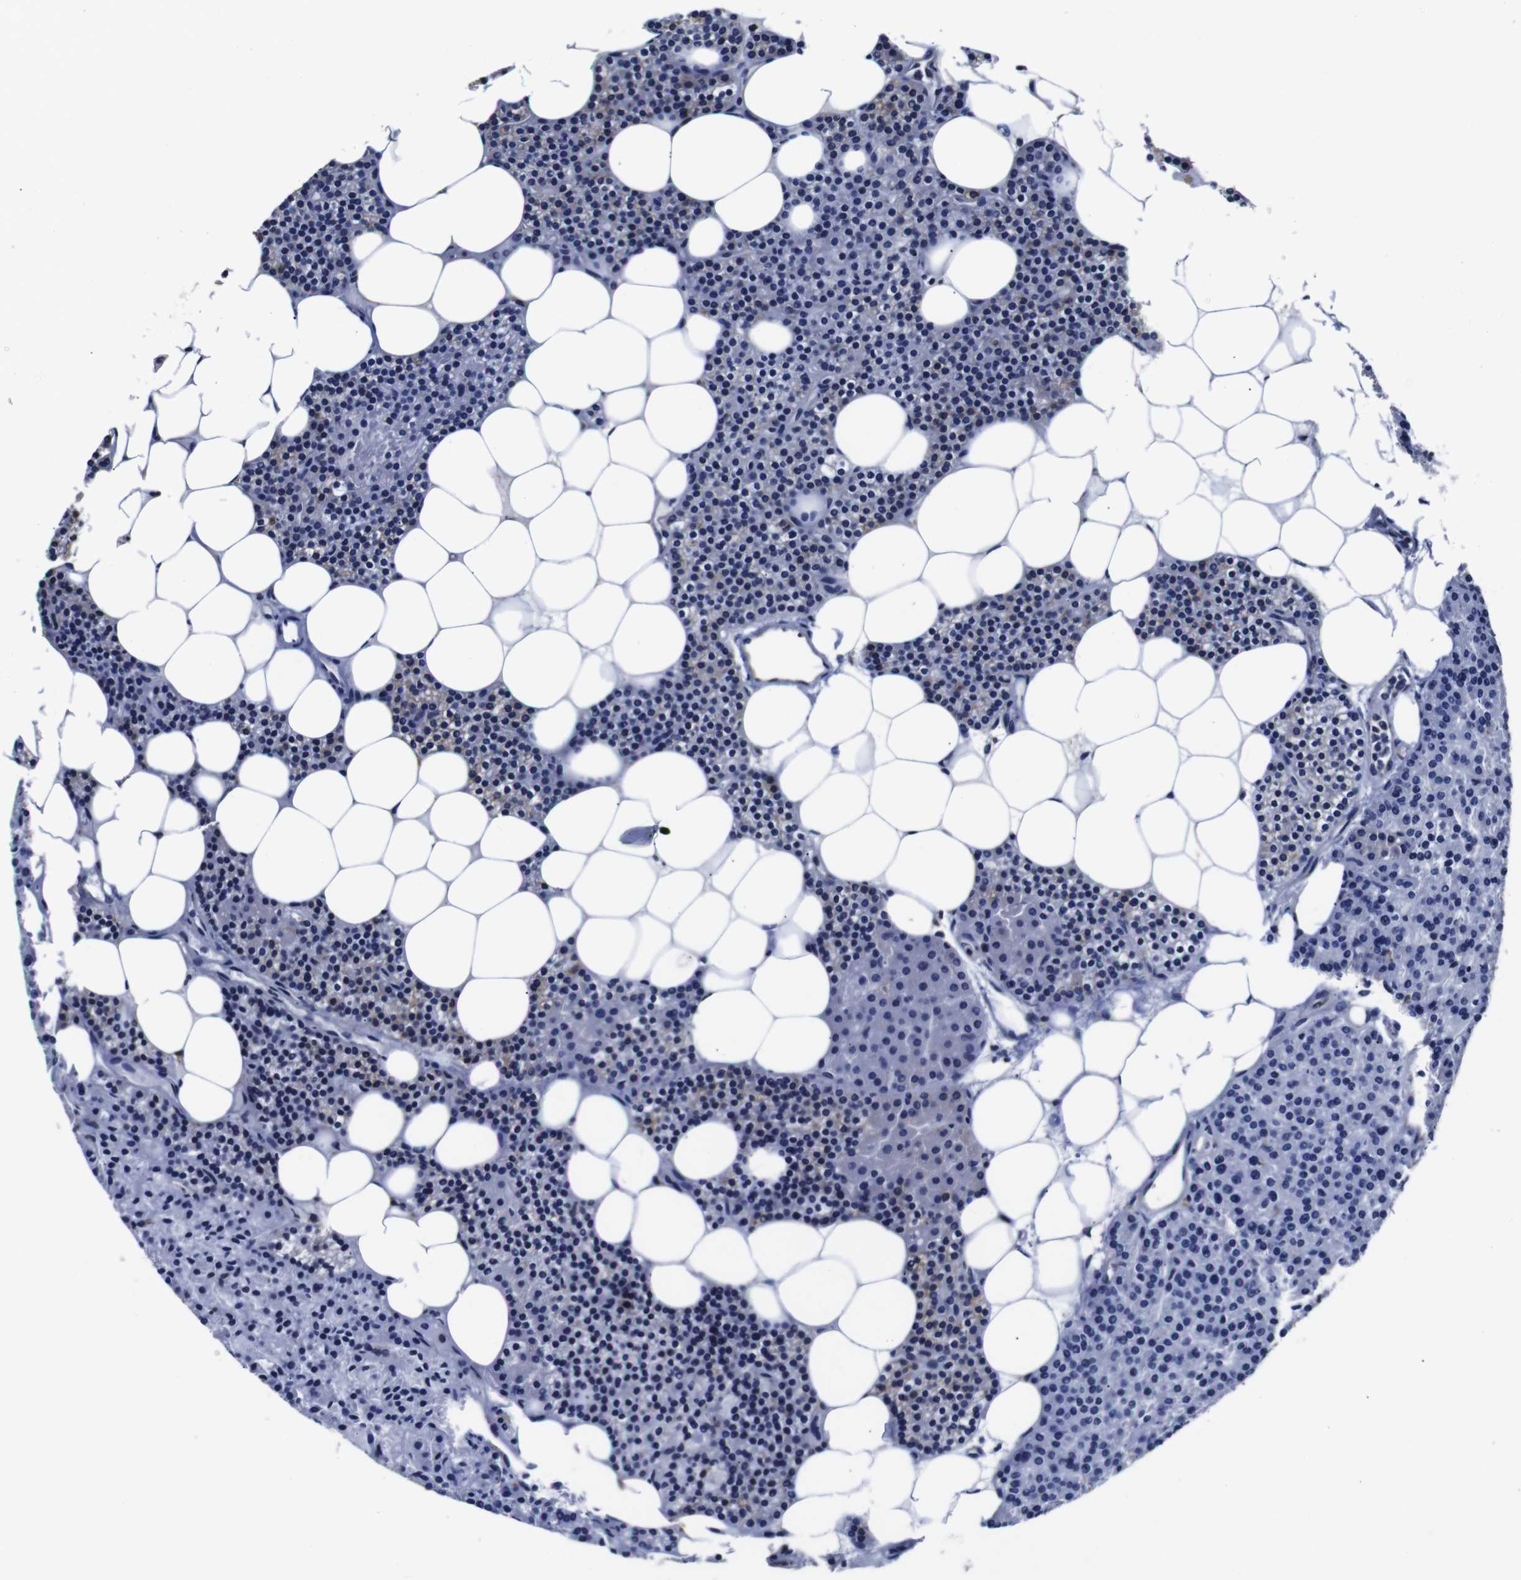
{"staining": {"intensity": "negative", "quantity": "none", "location": "none"}, "tissue": "parathyroid gland", "cell_type": "Glandular cells", "image_type": "normal", "snomed": [{"axis": "morphology", "description": "Normal tissue, NOS"}, {"axis": "morphology", "description": "Adenoma, NOS"}, {"axis": "topography", "description": "Parathyroid gland"}], "caption": "An IHC micrograph of benign parathyroid gland is shown. There is no staining in glandular cells of parathyroid gland. The staining is performed using DAB (3,3'-diaminobenzidine) brown chromogen with nuclei counter-stained in using hematoxylin.", "gene": "PPIB", "patient": {"sex": "female", "age": 51}}